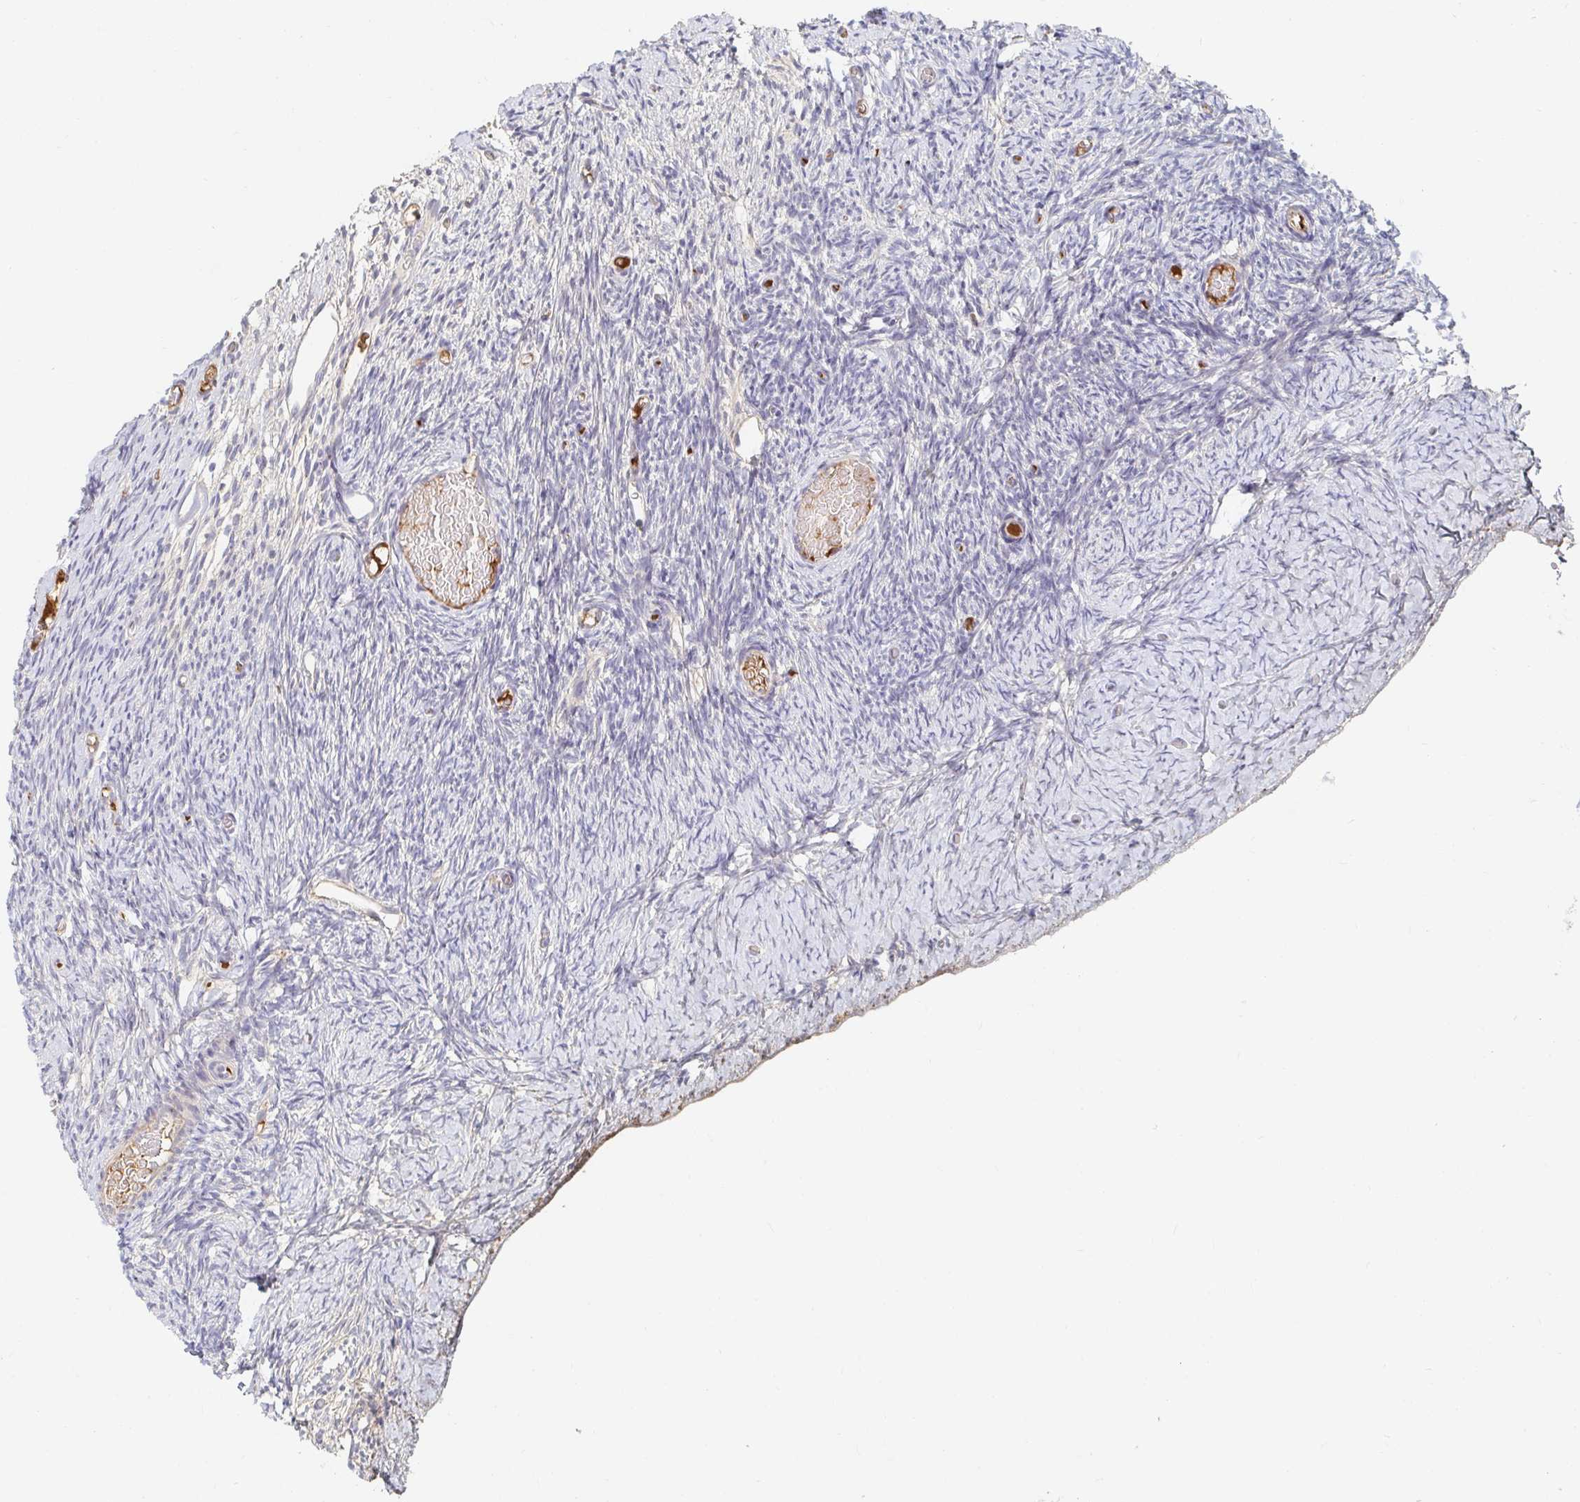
{"staining": {"intensity": "negative", "quantity": "none", "location": "none"}, "tissue": "ovary", "cell_type": "Follicle cells", "image_type": "normal", "snomed": [{"axis": "morphology", "description": "Normal tissue, NOS"}, {"axis": "topography", "description": "Ovary"}], "caption": "Image shows no protein expression in follicle cells of normal ovary. Nuclei are stained in blue.", "gene": "NME9", "patient": {"sex": "female", "age": 39}}